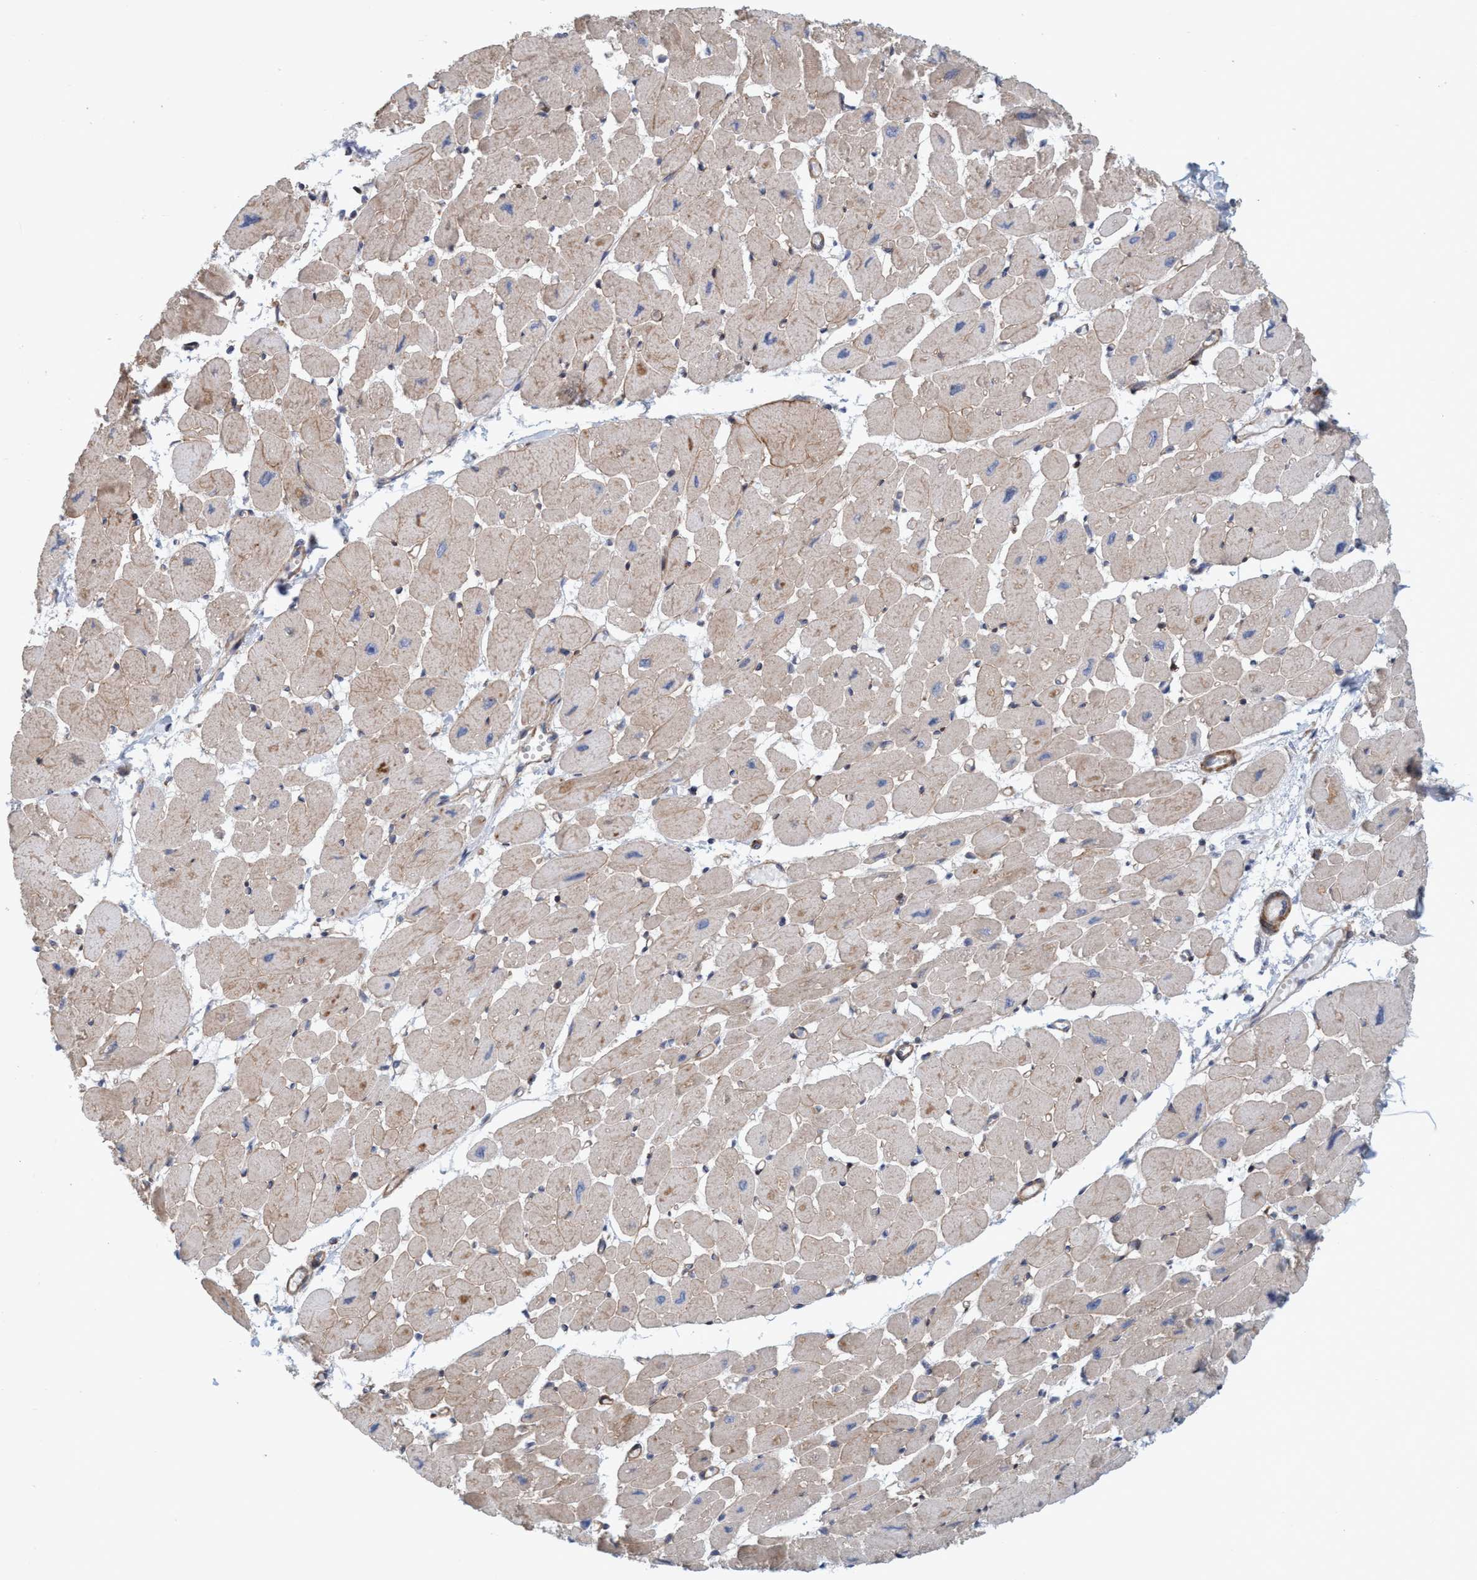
{"staining": {"intensity": "weak", "quantity": ">75%", "location": "cytoplasmic/membranous"}, "tissue": "heart muscle", "cell_type": "Cardiomyocytes", "image_type": "normal", "snomed": [{"axis": "morphology", "description": "Normal tissue, NOS"}, {"axis": "topography", "description": "Heart"}], "caption": "Immunohistochemistry (DAB (3,3'-diaminobenzidine)) staining of normal human heart muscle exhibits weak cytoplasmic/membranous protein expression in about >75% of cardiomyocytes.", "gene": "SPECC1", "patient": {"sex": "female", "age": 54}}